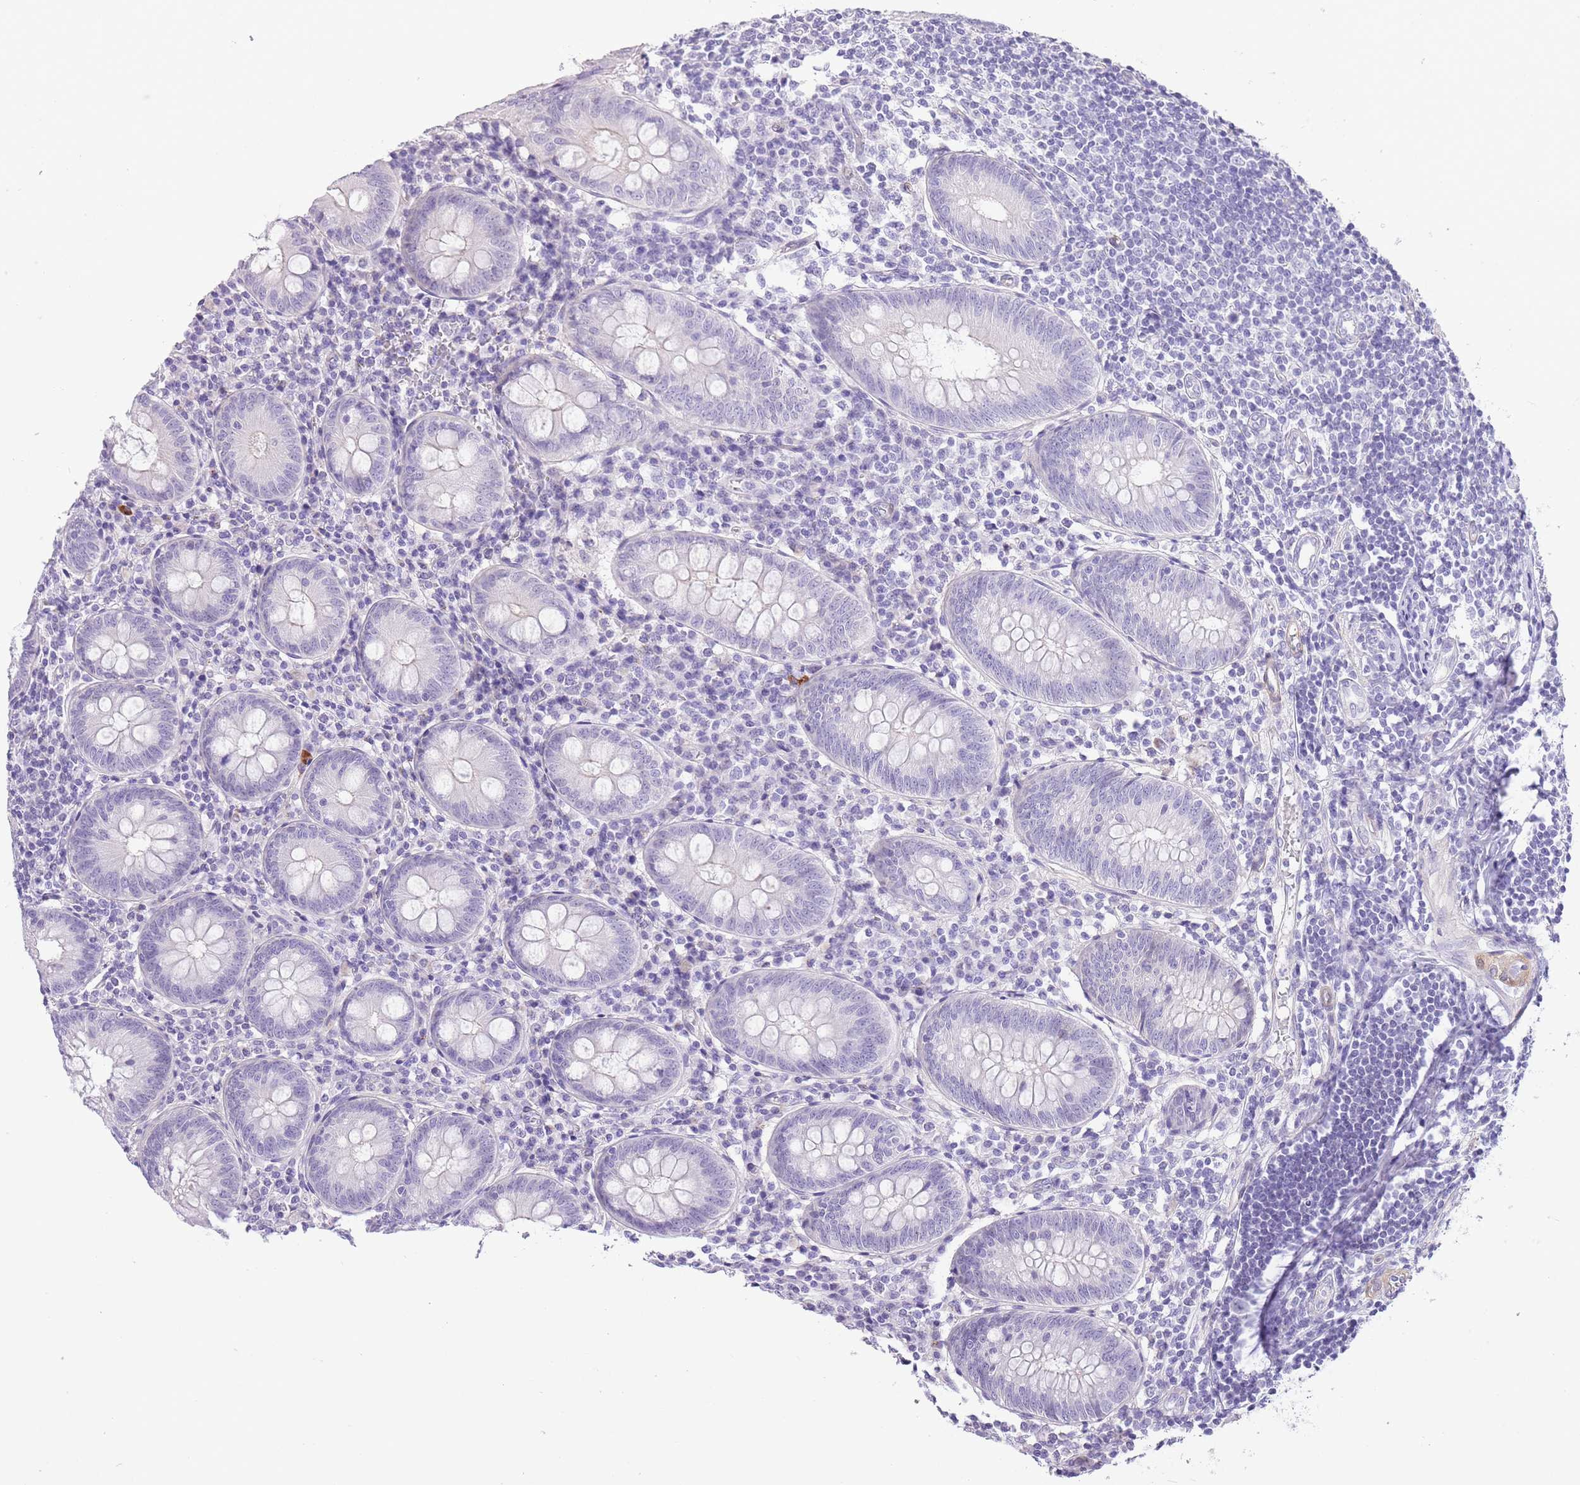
{"staining": {"intensity": "negative", "quantity": "none", "location": "none"}, "tissue": "appendix", "cell_type": "Glandular cells", "image_type": "normal", "snomed": [{"axis": "morphology", "description": "Normal tissue, NOS"}, {"axis": "topography", "description": "Appendix"}], "caption": "This is a histopathology image of immunohistochemistry (IHC) staining of benign appendix, which shows no staining in glandular cells. Brightfield microscopy of IHC stained with DAB (3,3'-diaminobenzidine) (brown) and hematoxylin (blue), captured at high magnification.", "gene": "OR11H12", "patient": {"sex": "female", "age": 54}}